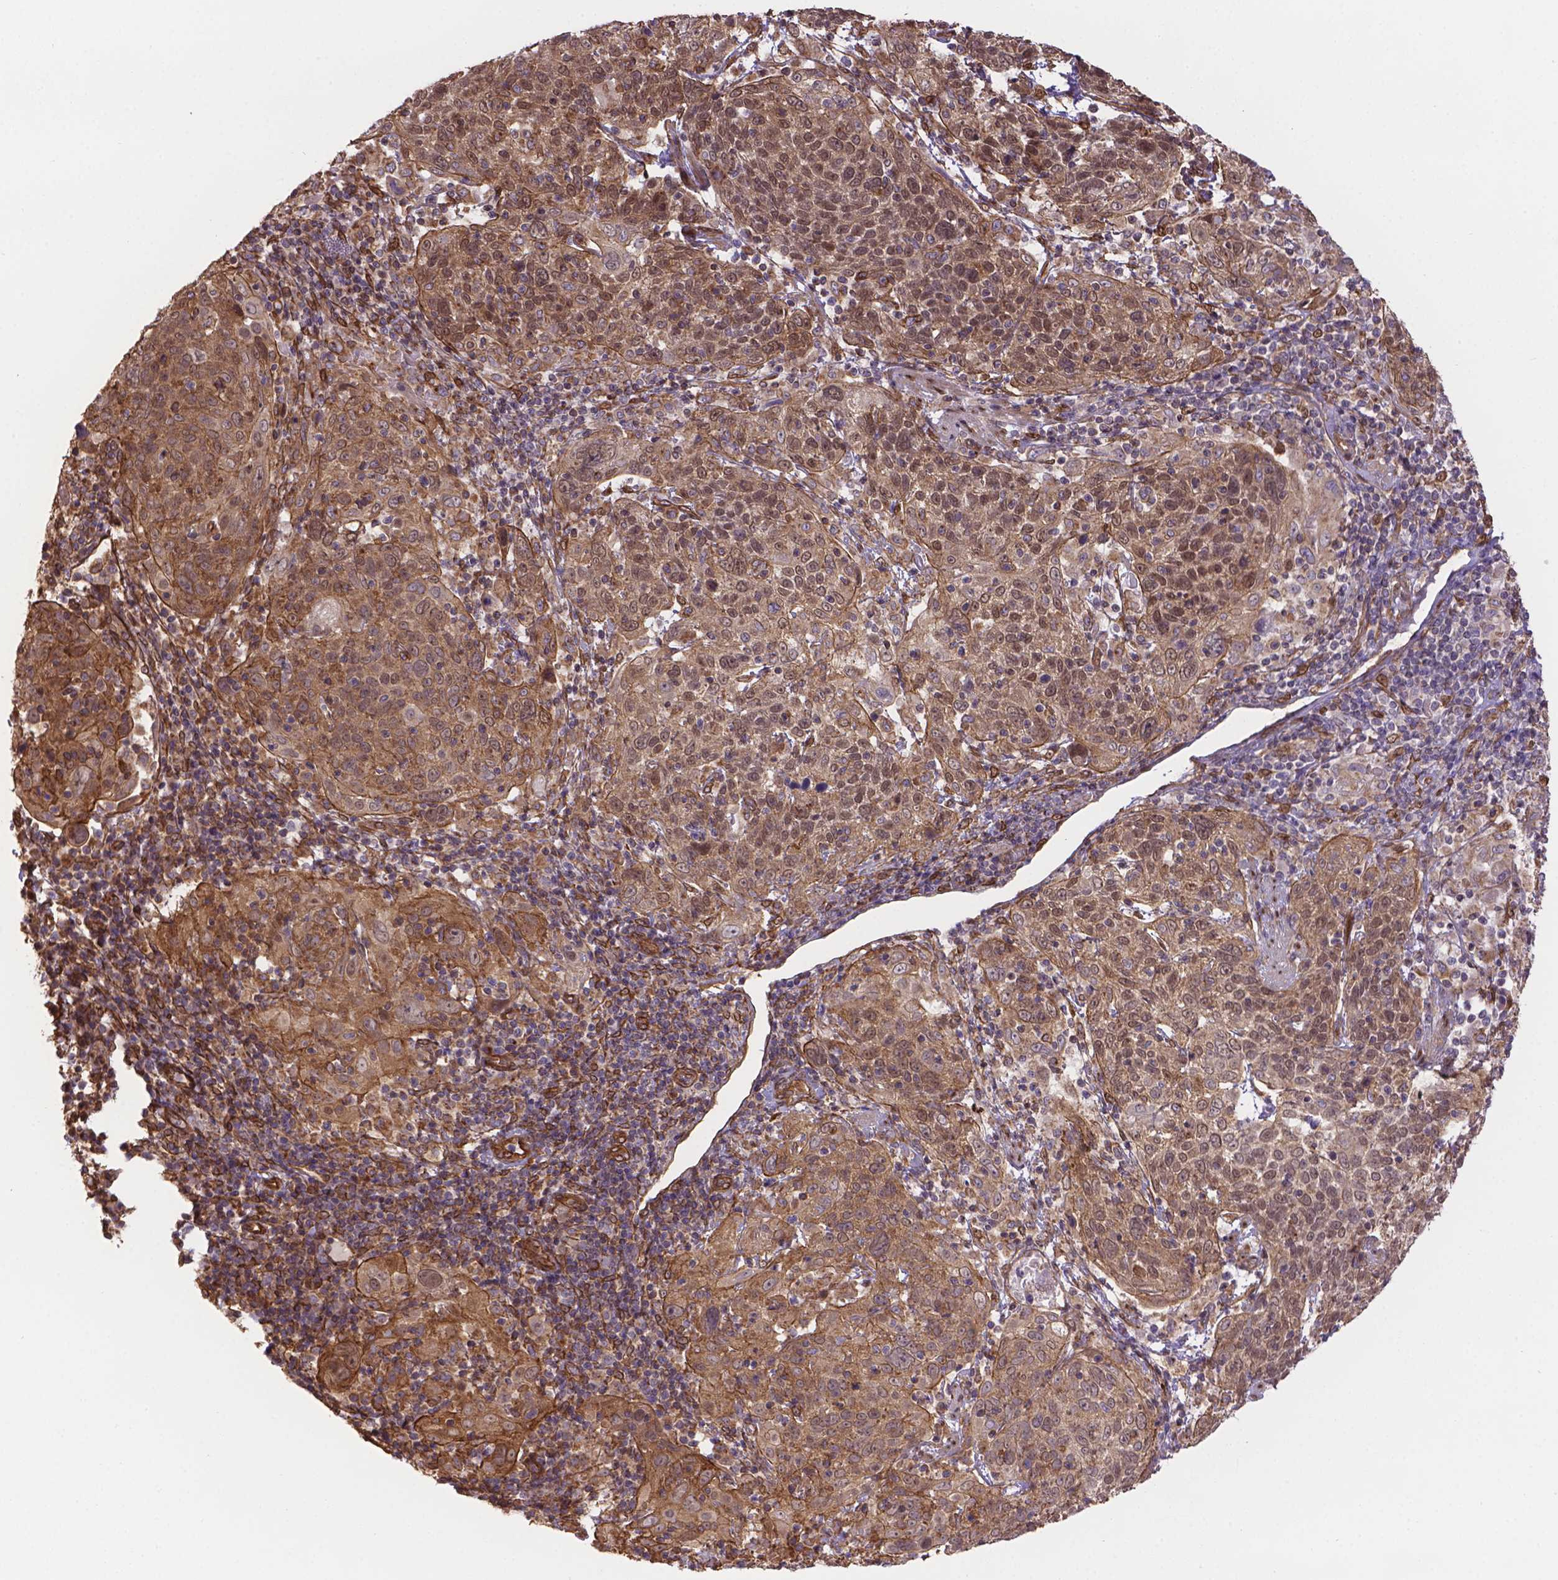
{"staining": {"intensity": "moderate", "quantity": ">75%", "location": "cytoplasmic/membranous"}, "tissue": "cervical cancer", "cell_type": "Tumor cells", "image_type": "cancer", "snomed": [{"axis": "morphology", "description": "Squamous cell carcinoma, NOS"}, {"axis": "topography", "description": "Cervix"}], "caption": "Moderate cytoplasmic/membranous staining for a protein is appreciated in approximately >75% of tumor cells of cervical cancer using IHC.", "gene": "YAP1", "patient": {"sex": "female", "age": 61}}